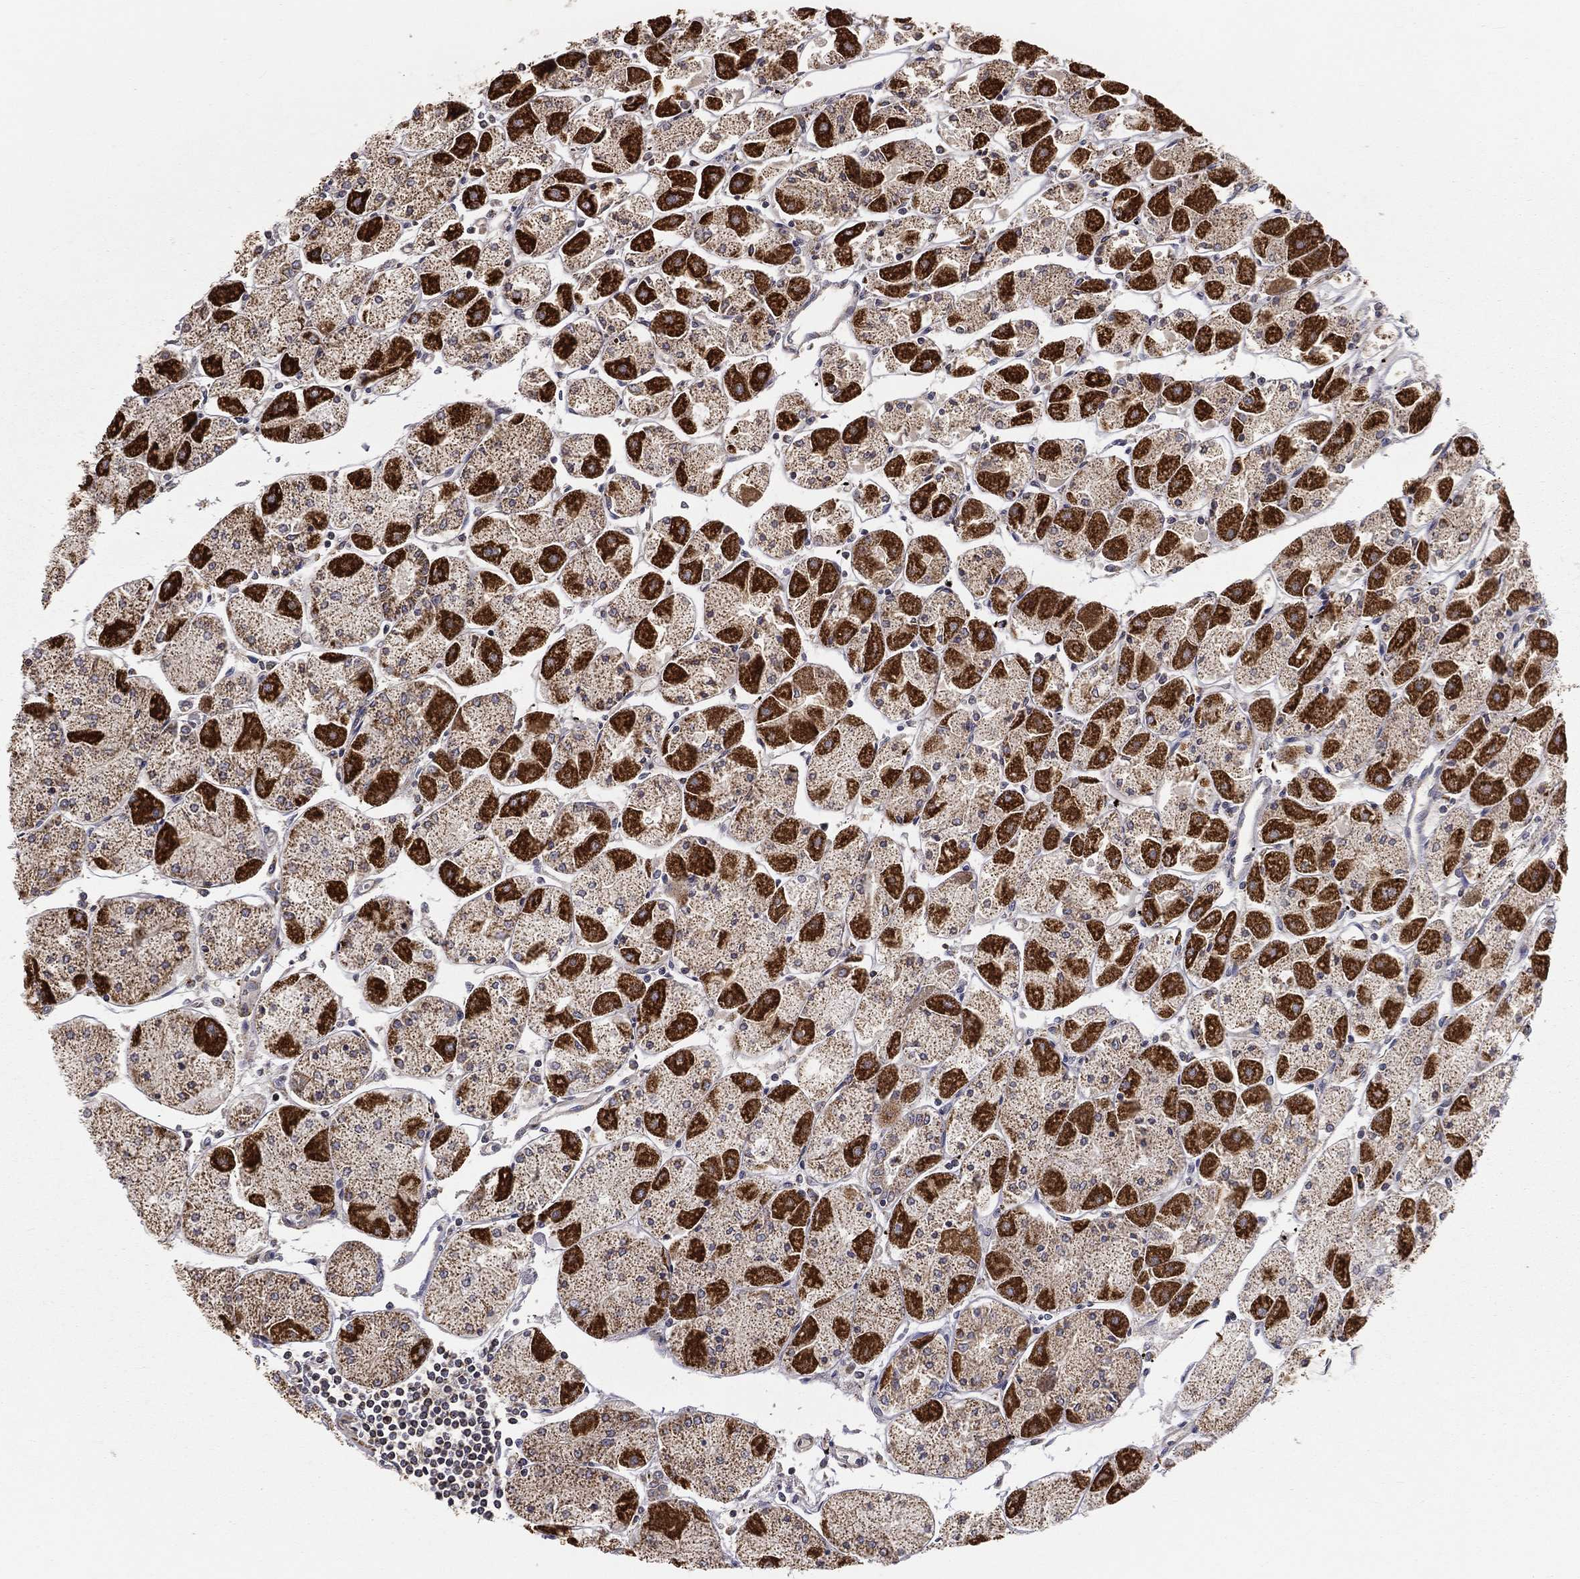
{"staining": {"intensity": "strong", "quantity": "25%-75%", "location": "cytoplasmic/membranous"}, "tissue": "stomach", "cell_type": "Glandular cells", "image_type": "normal", "snomed": [{"axis": "morphology", "description": "Normal tissue, NOS"}, {"axis": "topography", "description": "Stomach"}], "caption": "An immunohistochemistry (IHC) photomicrograph of normal tissue is shown. Protein staining in brown shows strong cytoplasmic/membranous positivity in stomach within glandular cells.", "gene": "GPD1", "patient": {"sex": "male", "age": 70}}